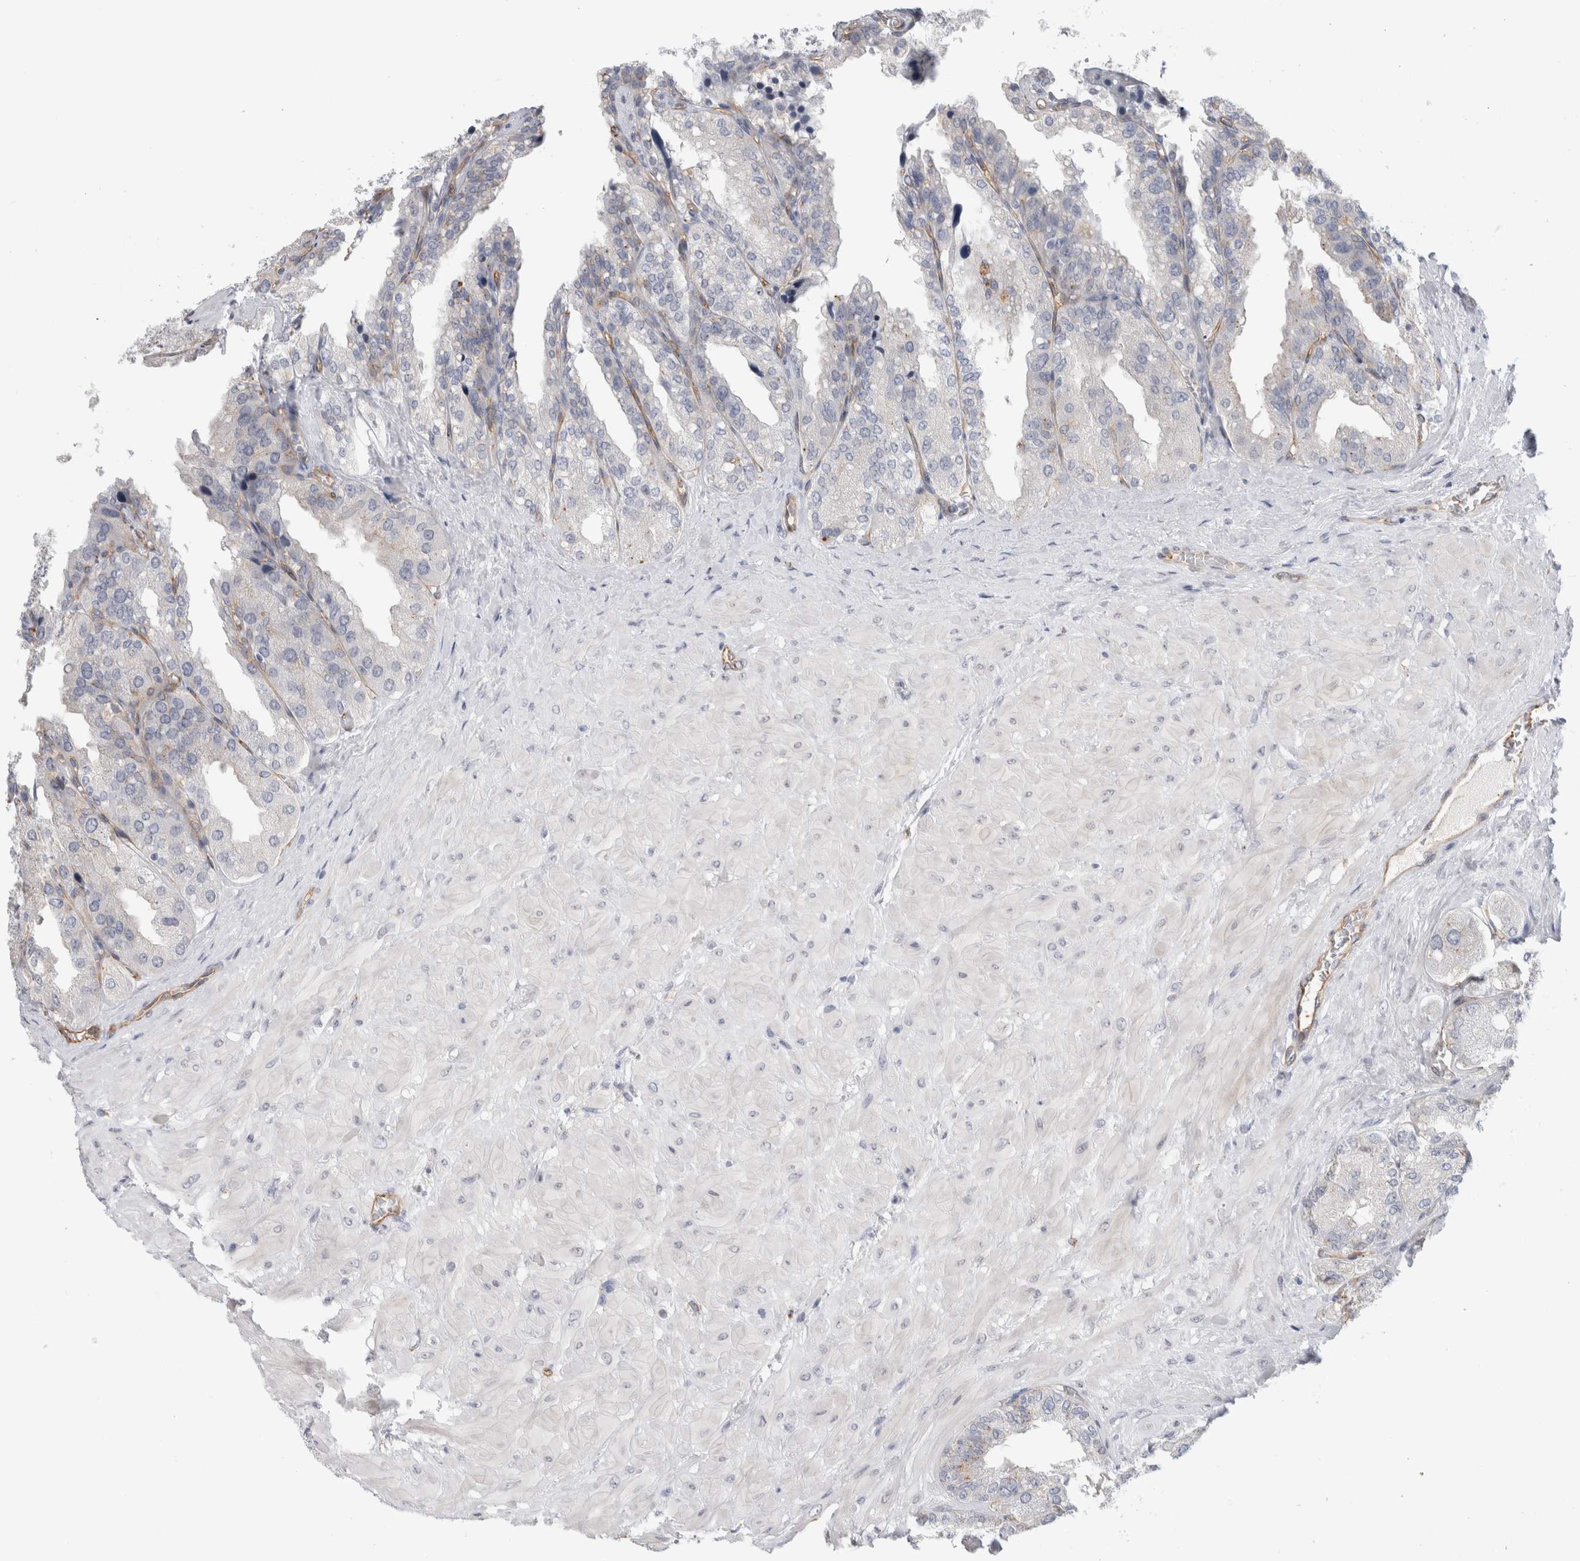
{"staining": {"intensity": "negative", "quantity": "none", "location": "none"}, "tissue": "seminal vesicle", "cell_type": "Glandular cells", "image_type": "normal", "snomed": [{"axis": "morphology", "description": "Normal tissue, NOS"}, {"axis": "topography", "description": "Prostate"}, {"axis": "topography", "description": "Seminal veicle"}], "caption": "This is an immunohistochemistry (IHC) image of unremarkable seminal vesicle. There is no positivity in glandular cells.", "gene": "ANKMY1", "patient": {"sex": "male", "age": 51}}